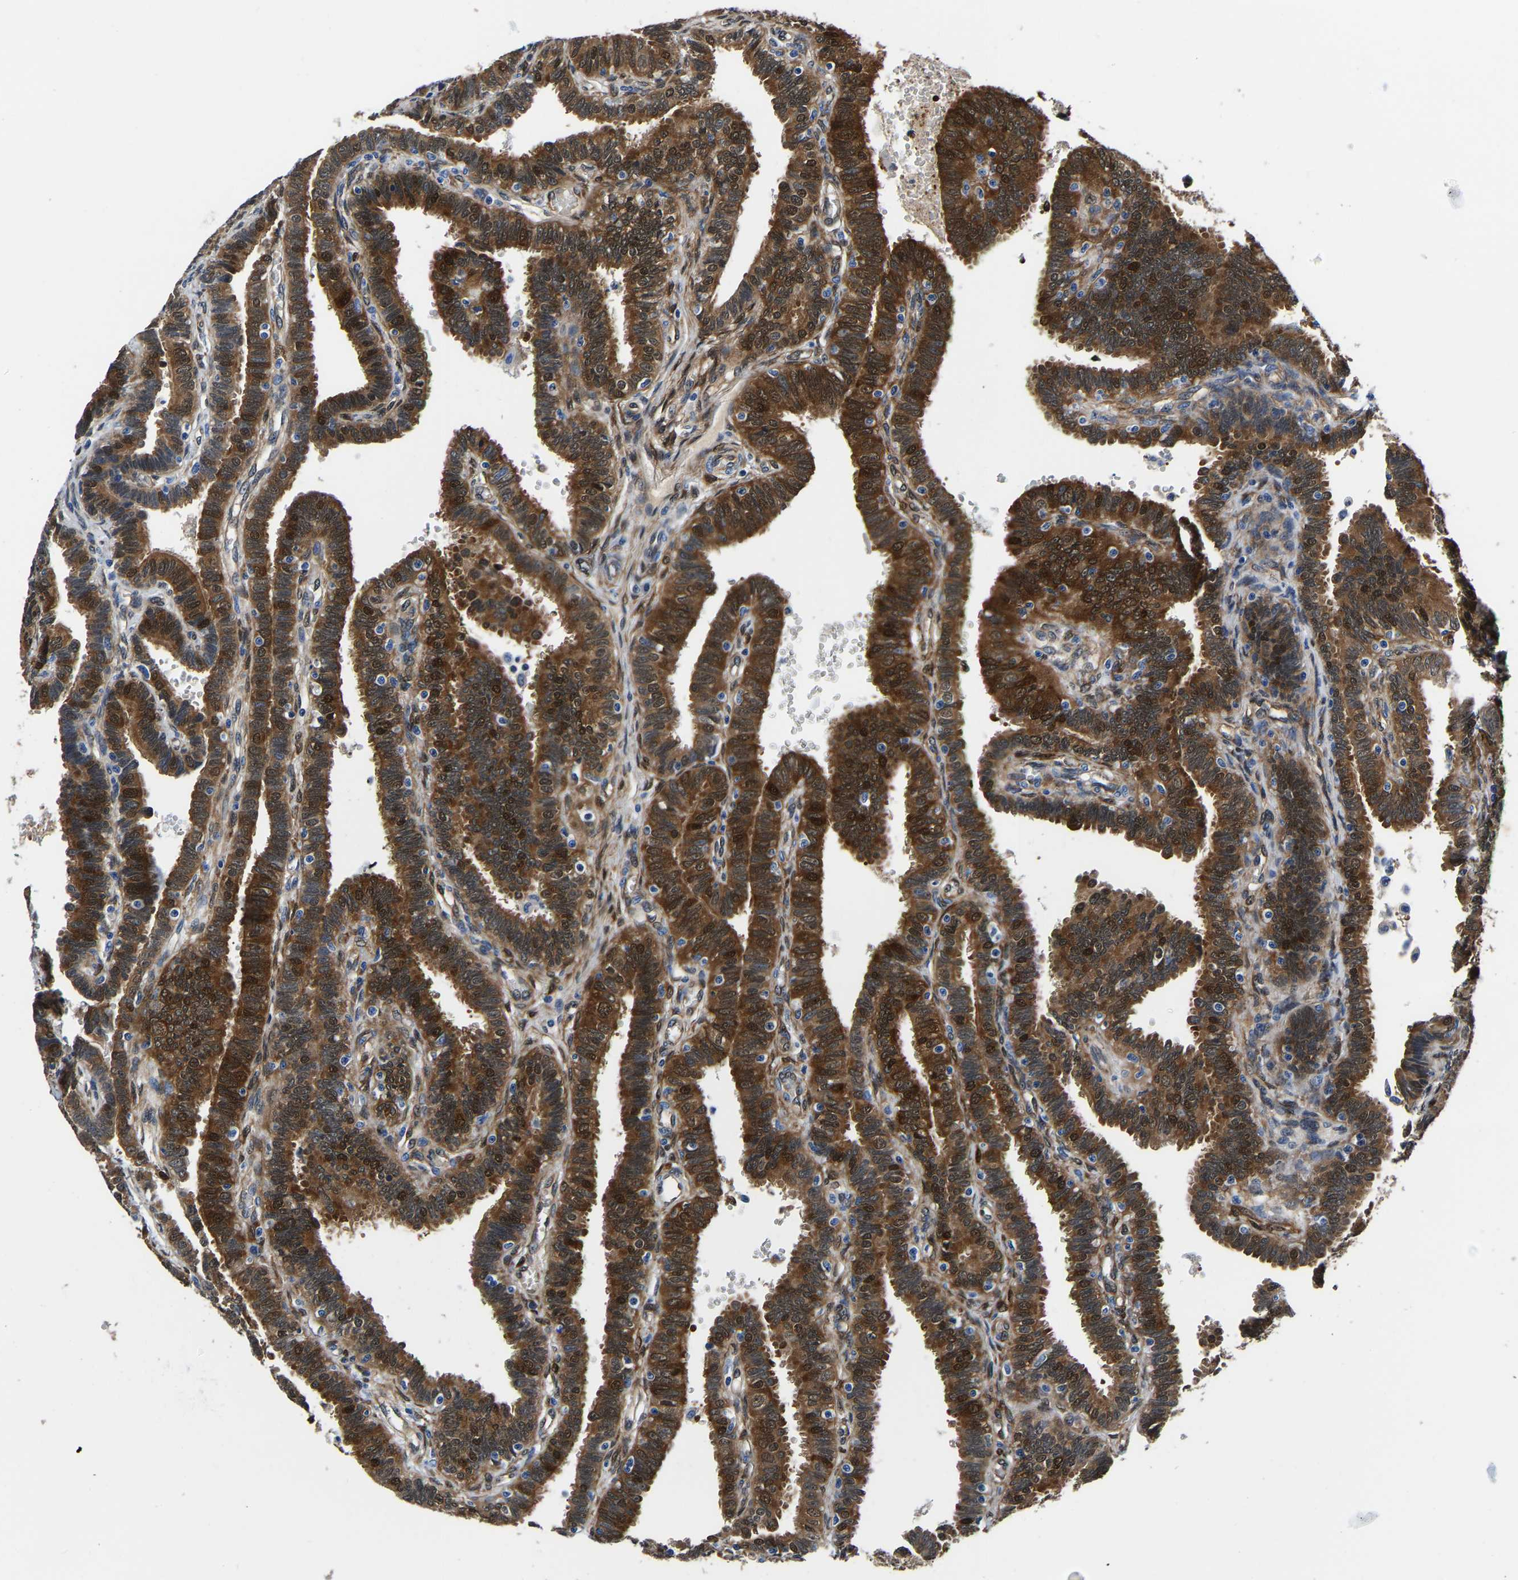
{"staining": {"intensity": "strong", "quantity": ">75%", "location": "cytoplasmic/membranous,nuclear"}, "tissue": "fallopian tube", "cell_type": "Glandular cells", "image_type": "normal", "snomed": [{"axis": "morphology", "description": "Normal tissue, NOS"}, {"axis": "topography", "description": "Fallopian tube"}, {"axis": "topography", "description": "Placenta"}], "caption": "Immunohistochemical staining of benign human fallopian tube reveals strong cytoplasmic/membranous,nuclear protein expression in about >75% of glandular cells.", "gene": "S100A13", "patient": {"sex": "female", "age": 34}}